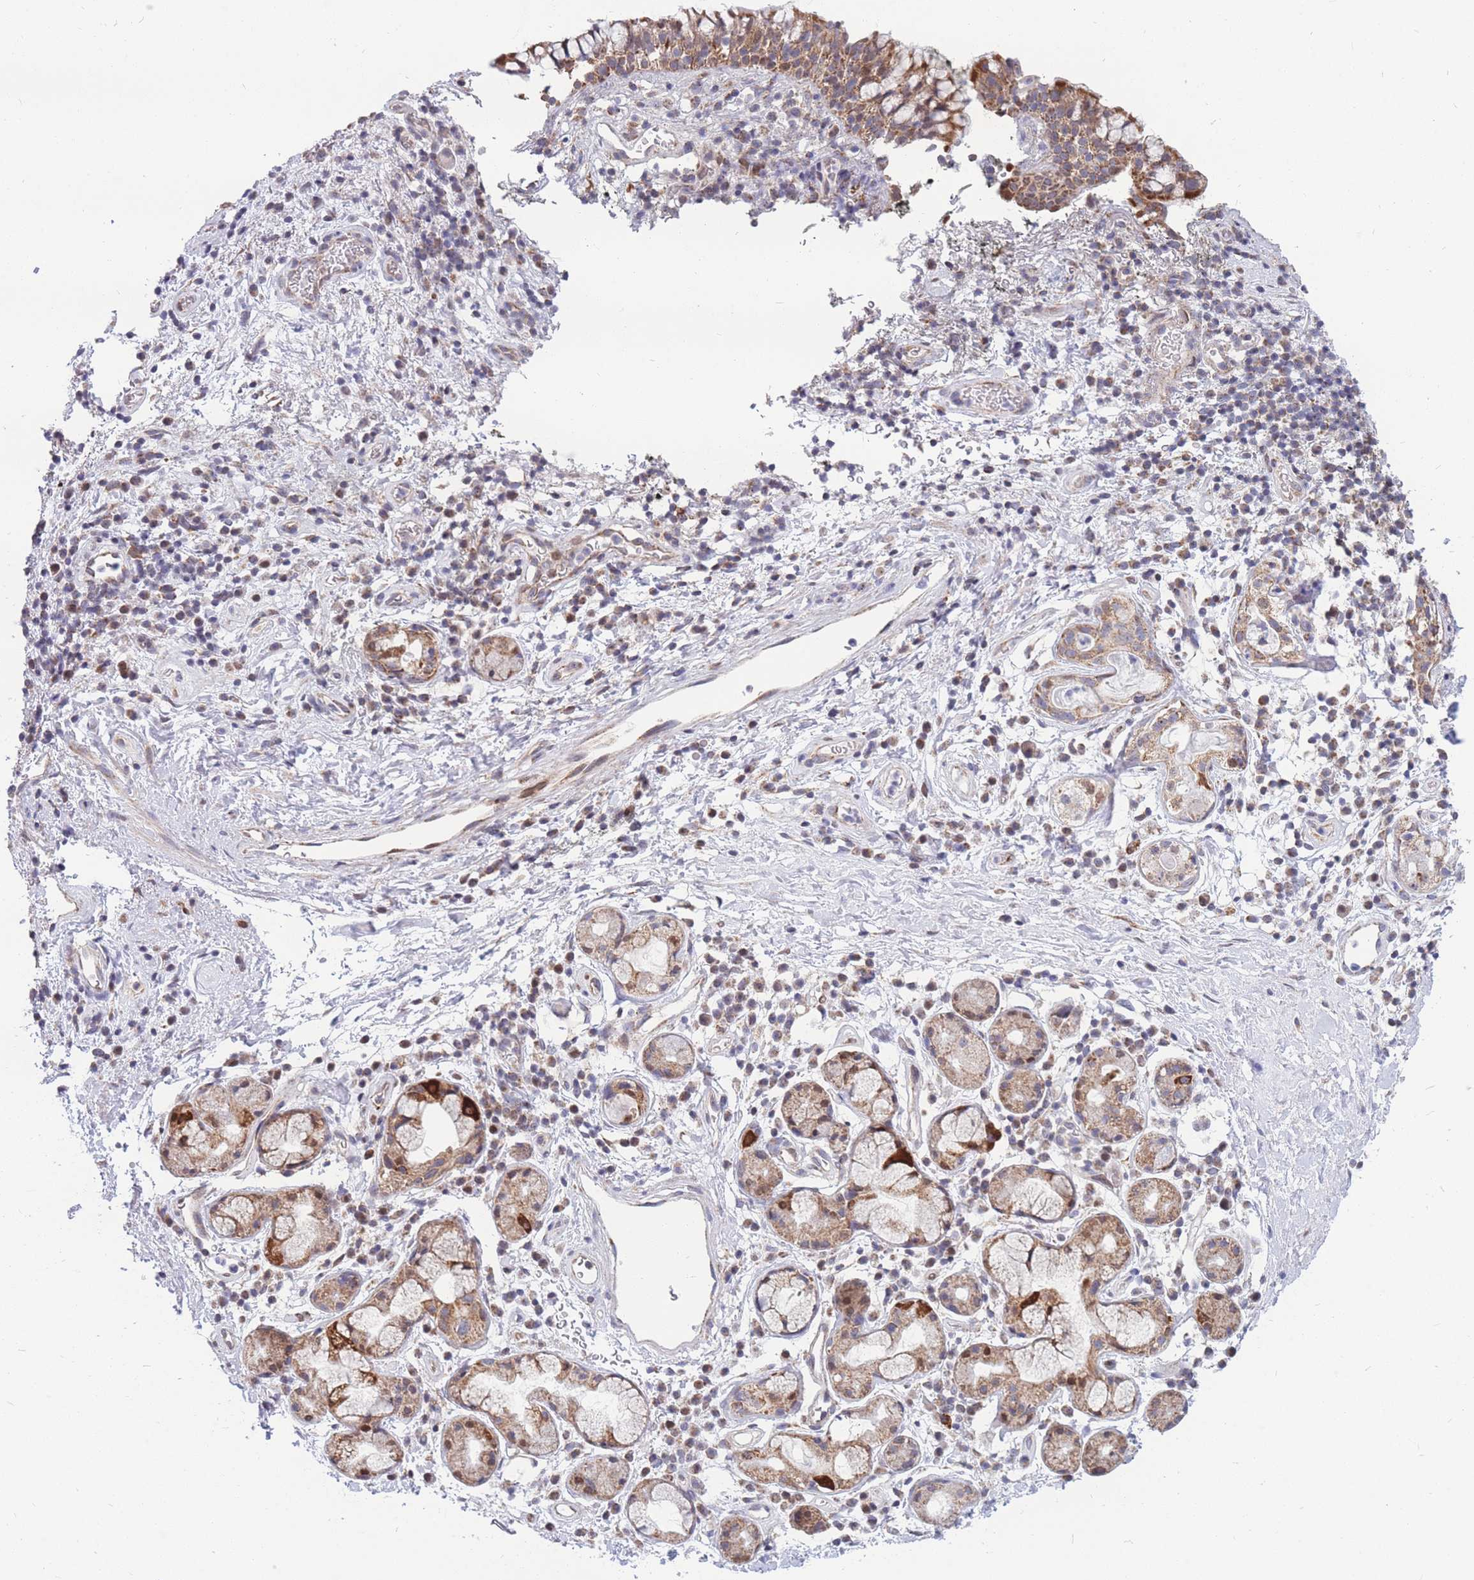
{"staining": {"intensity": "moderate", "quantity": ">75%", "location": "cytoplasmic/membranous"}, "tissue": "nasopharynx", "cell_type": "Respiratory epithelial cells", "image_type": "normal", "snomed": [{"axis": "morphology", "description": "Normal tissue, NOS"}, {"axis": "morphology", "description": "Squamous cell carcinoma, NOS"}, {"axis": "topography", "description": "Nasopharynx"}, {"axis": "topography", "description": "Head-Neck"}], "caption": "Nasopharynx was stained to show a protein in brown. There is medium levels of moderate cytoplasmic/membranous positivity in about >75% of respiratory epithelial cells. (DAB IHC with brightfield microscopy, high magnification).", "gene": "HSPE1", "patient": {"sex": "male", "age": 85}}